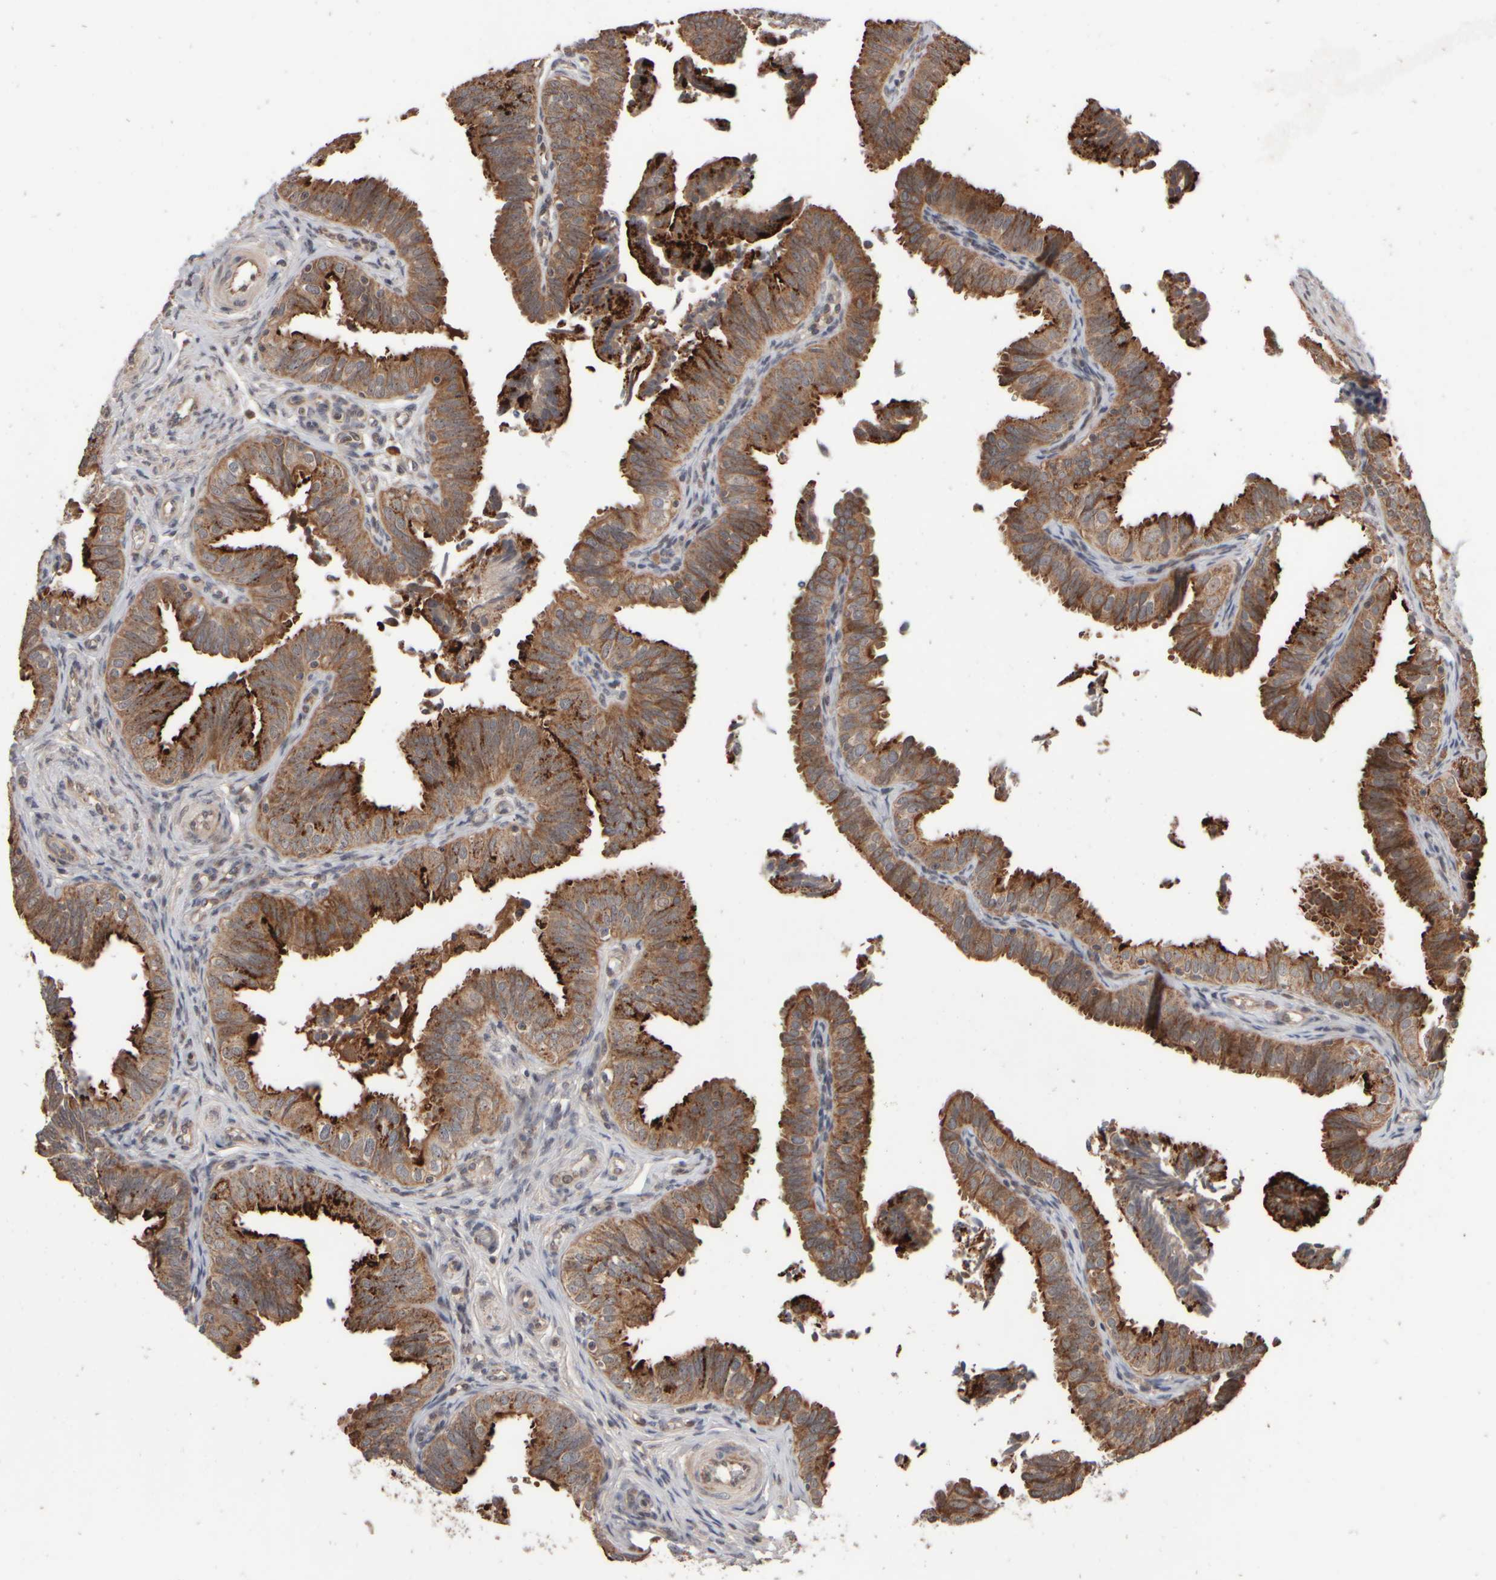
{"staining": {"intensity": "moderate", "quantity": ">75%", "location": "cytoplasmic/membranous"}, "tissue": "fallopian tube", "cell_type": "Glandular cells", "image_type": "normal", "snomed": [{"axis": "morphology", "description": "Normal tissue, NOS"}, {"axis": "topography", "description": "Fallopian tube"}], "caption": "The immunohistochemical stain highlights moderate cytoplasmic/membranous positivity in glandular cells of unremarkable fallopian tube.", "gene": "ABHD11", "patient": {"sex": "female", "age": 35}}